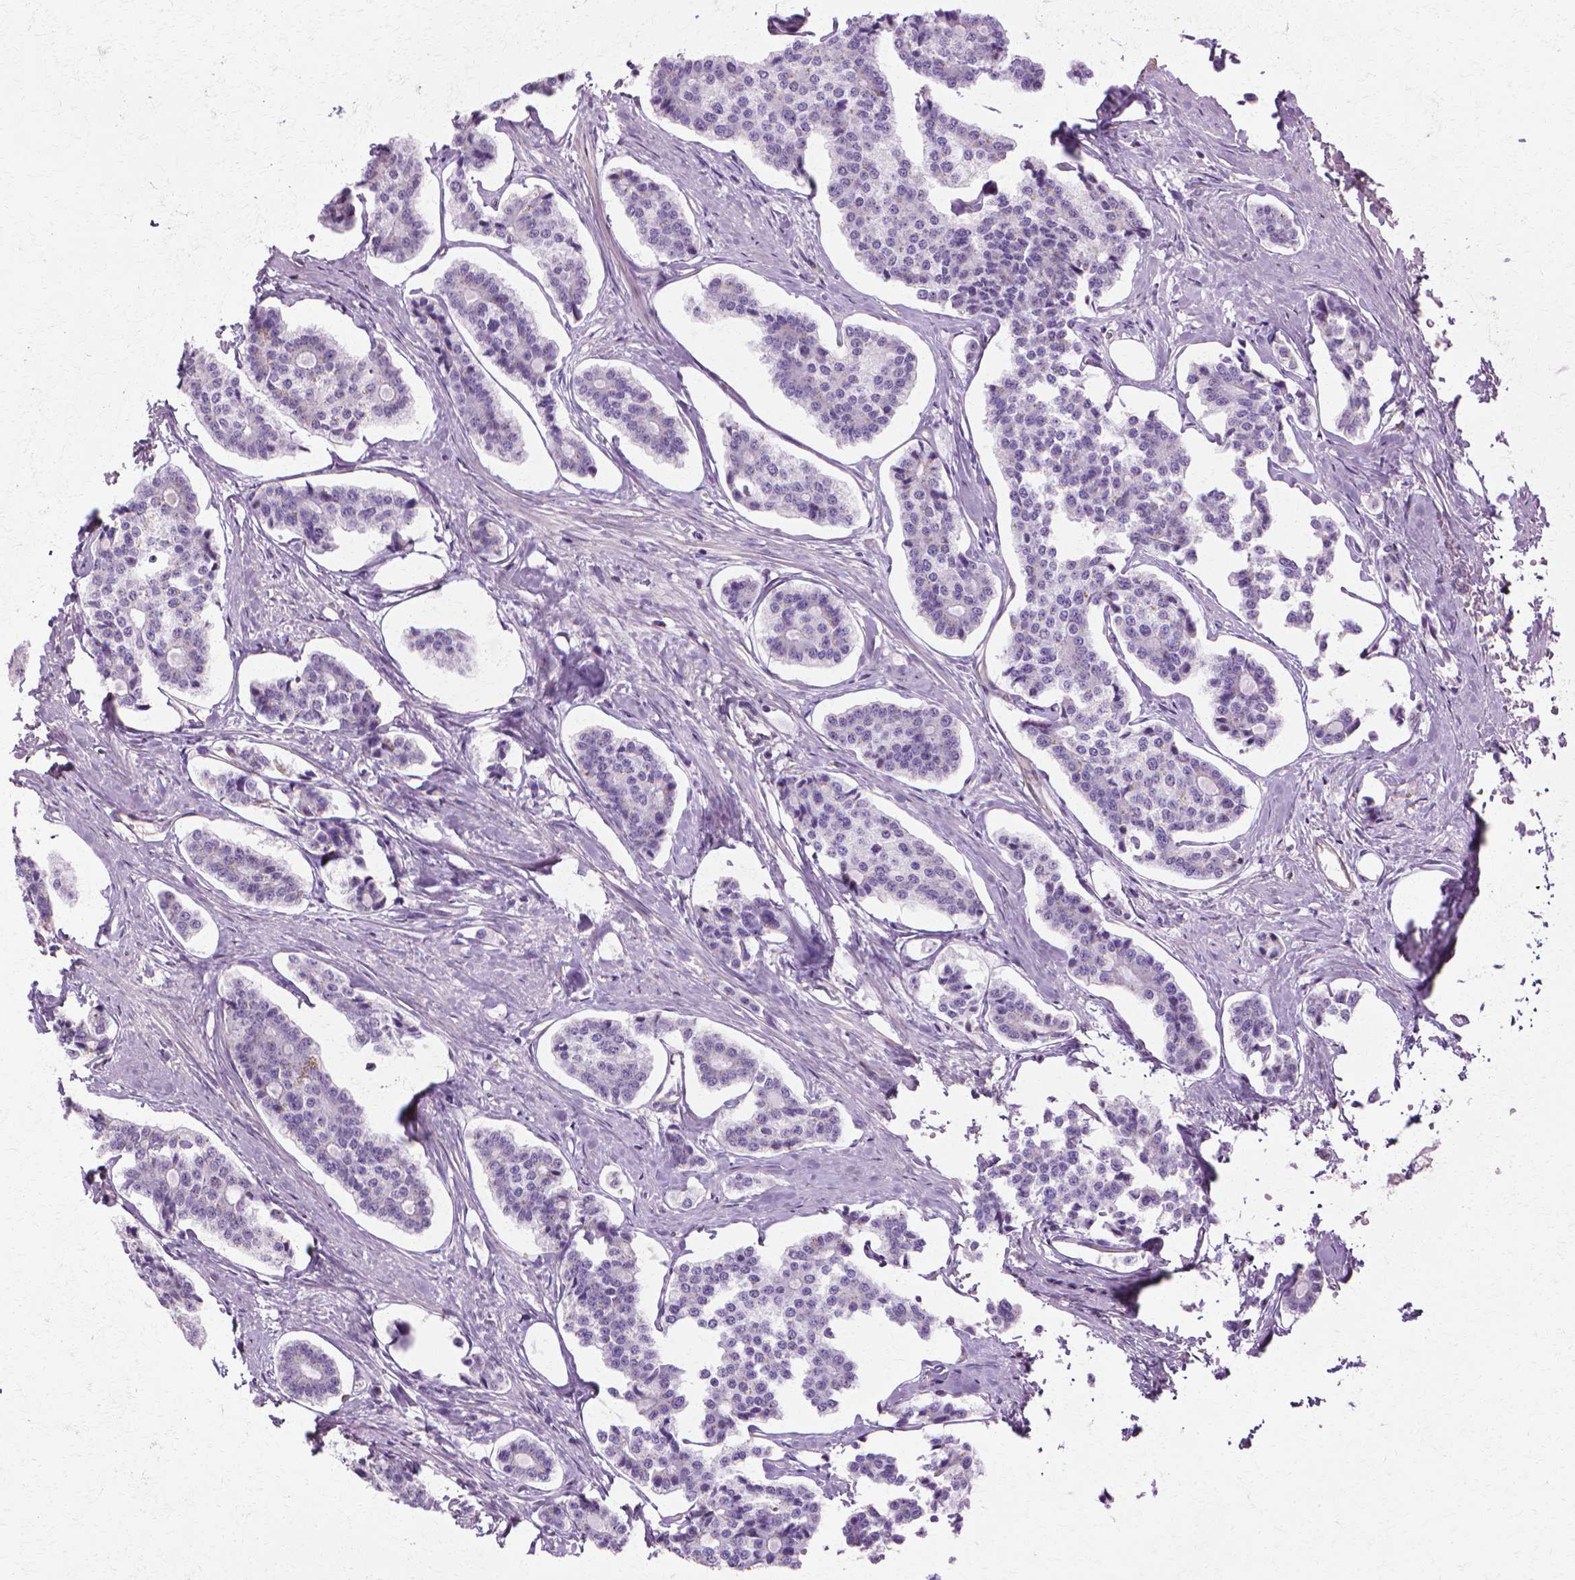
{"staining": {"intensity": "negative", "quantity": "none", "location": "none"}, "tissue": "carcinoid", "cell_type": "Tumor cells", "image_type": "cancer", "snomed": [{"axis": "morphology", "description": "Carcinoid, malignant, NOS"}, {"axis": "topography", "description": "Small intestine"}], "caption": "Immunohistochemical staining of human carcinoid (malignant) exhibits no significant positivity in tumor cells. The staining is performed using DAB (3,3'-diaminobenzidine) brown chromogen with nuclei counter-stained in using hematoxylin.", "gene": "CFAP157", "patient": {"sex": "female", "age": 65}}